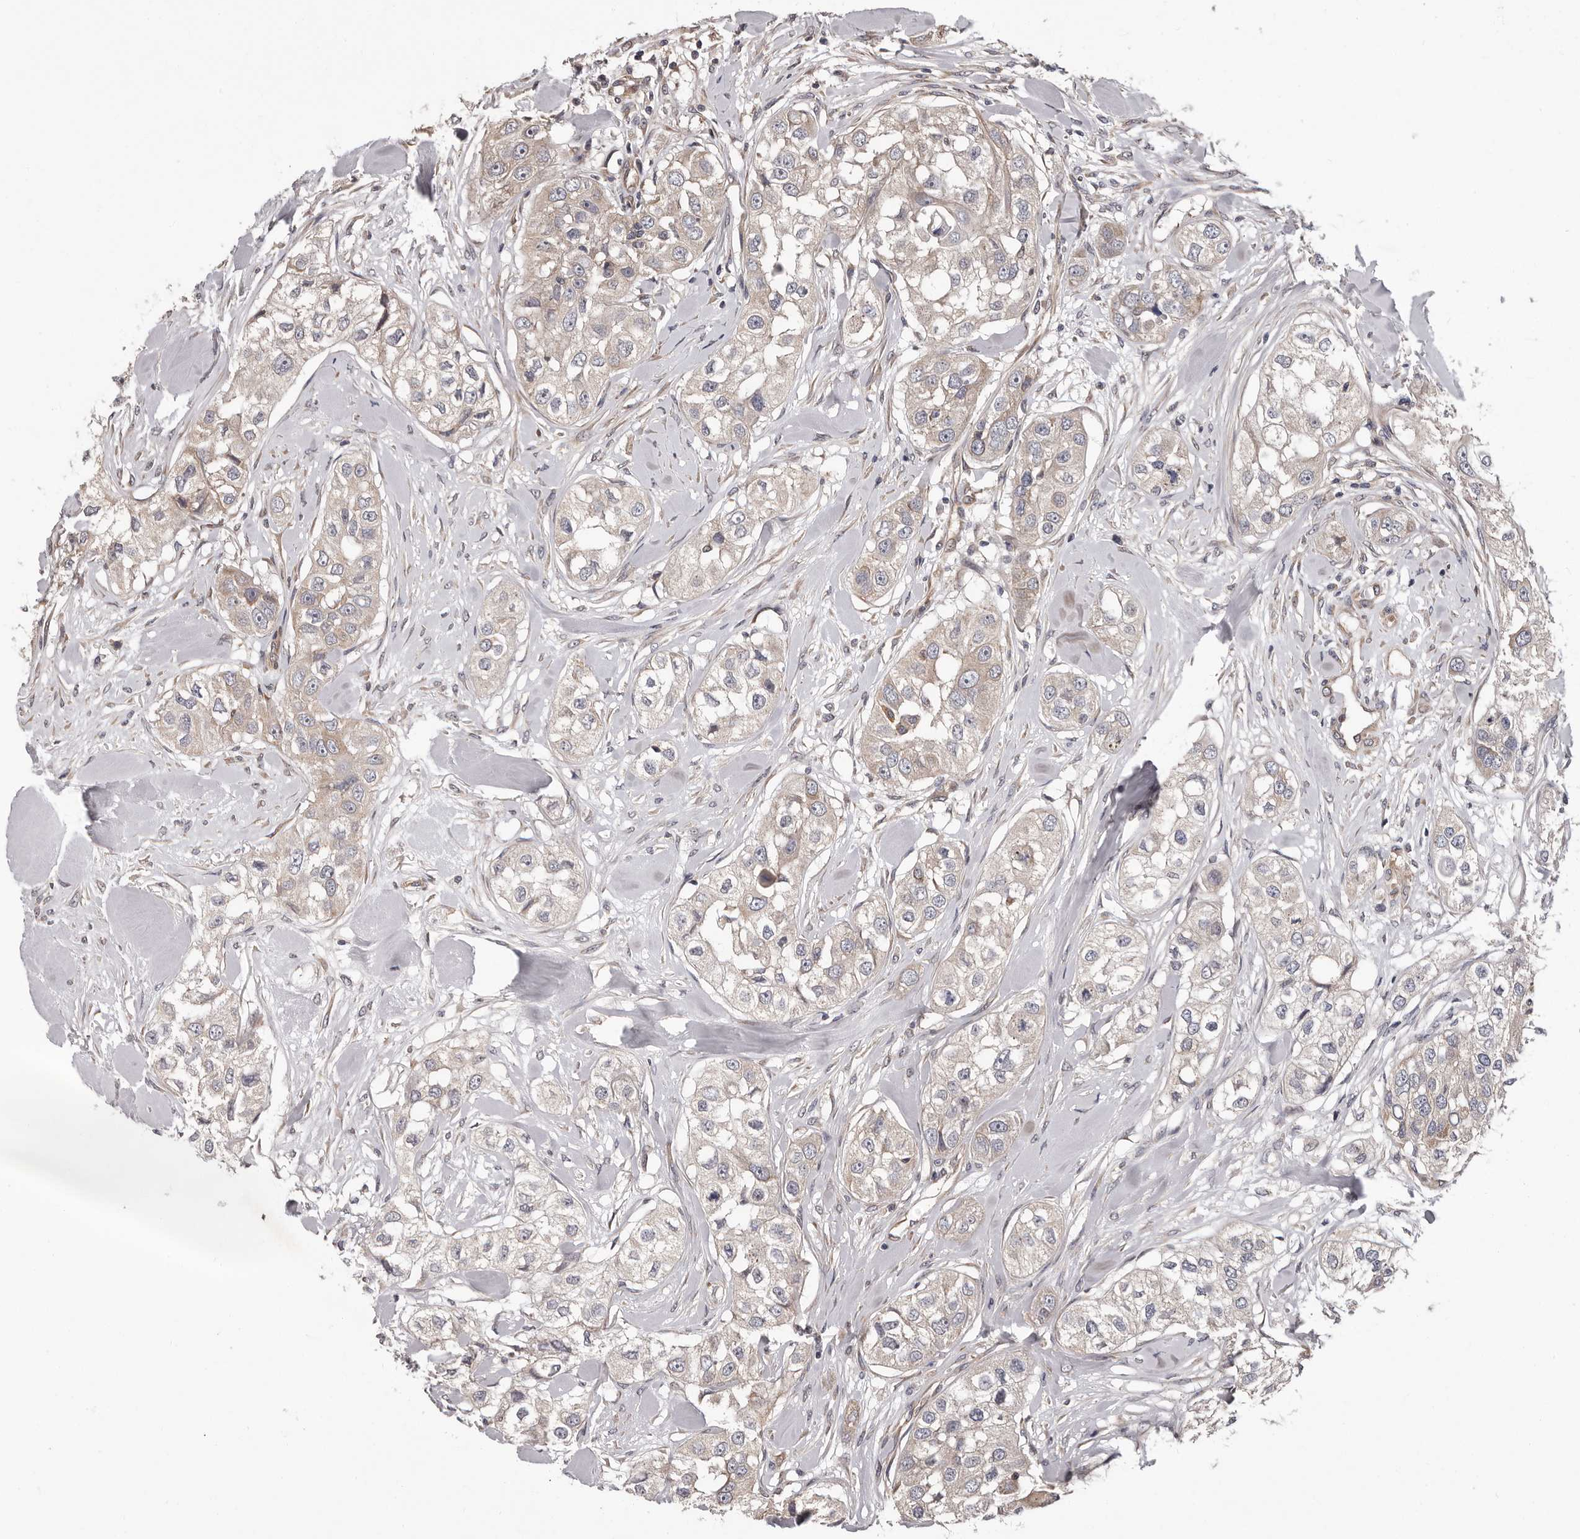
{"staining": {"intensity": "negative", "quantity": "none", "location": "none"}, "tissue": "head and neck cancer", "cell_type": "Tumor cells", "image_type": "cancer", "snomed": [{"axis": "morphology", "description": "Normal tissue, NOS"}, {"axis": "morphology", "description": "Squamous cell carcinoma, NOS"}, {"axis": "topography", "description": "Skeletal muscle"}, {"axis": "topography", "description": "Head-Neck"}], "caption": "There is no significant expression in tumor cells of head and neck cancer (squamous cell carcinoma).", "gene": "VPS37A", "patient": {"sex": "male", "age": 51}}